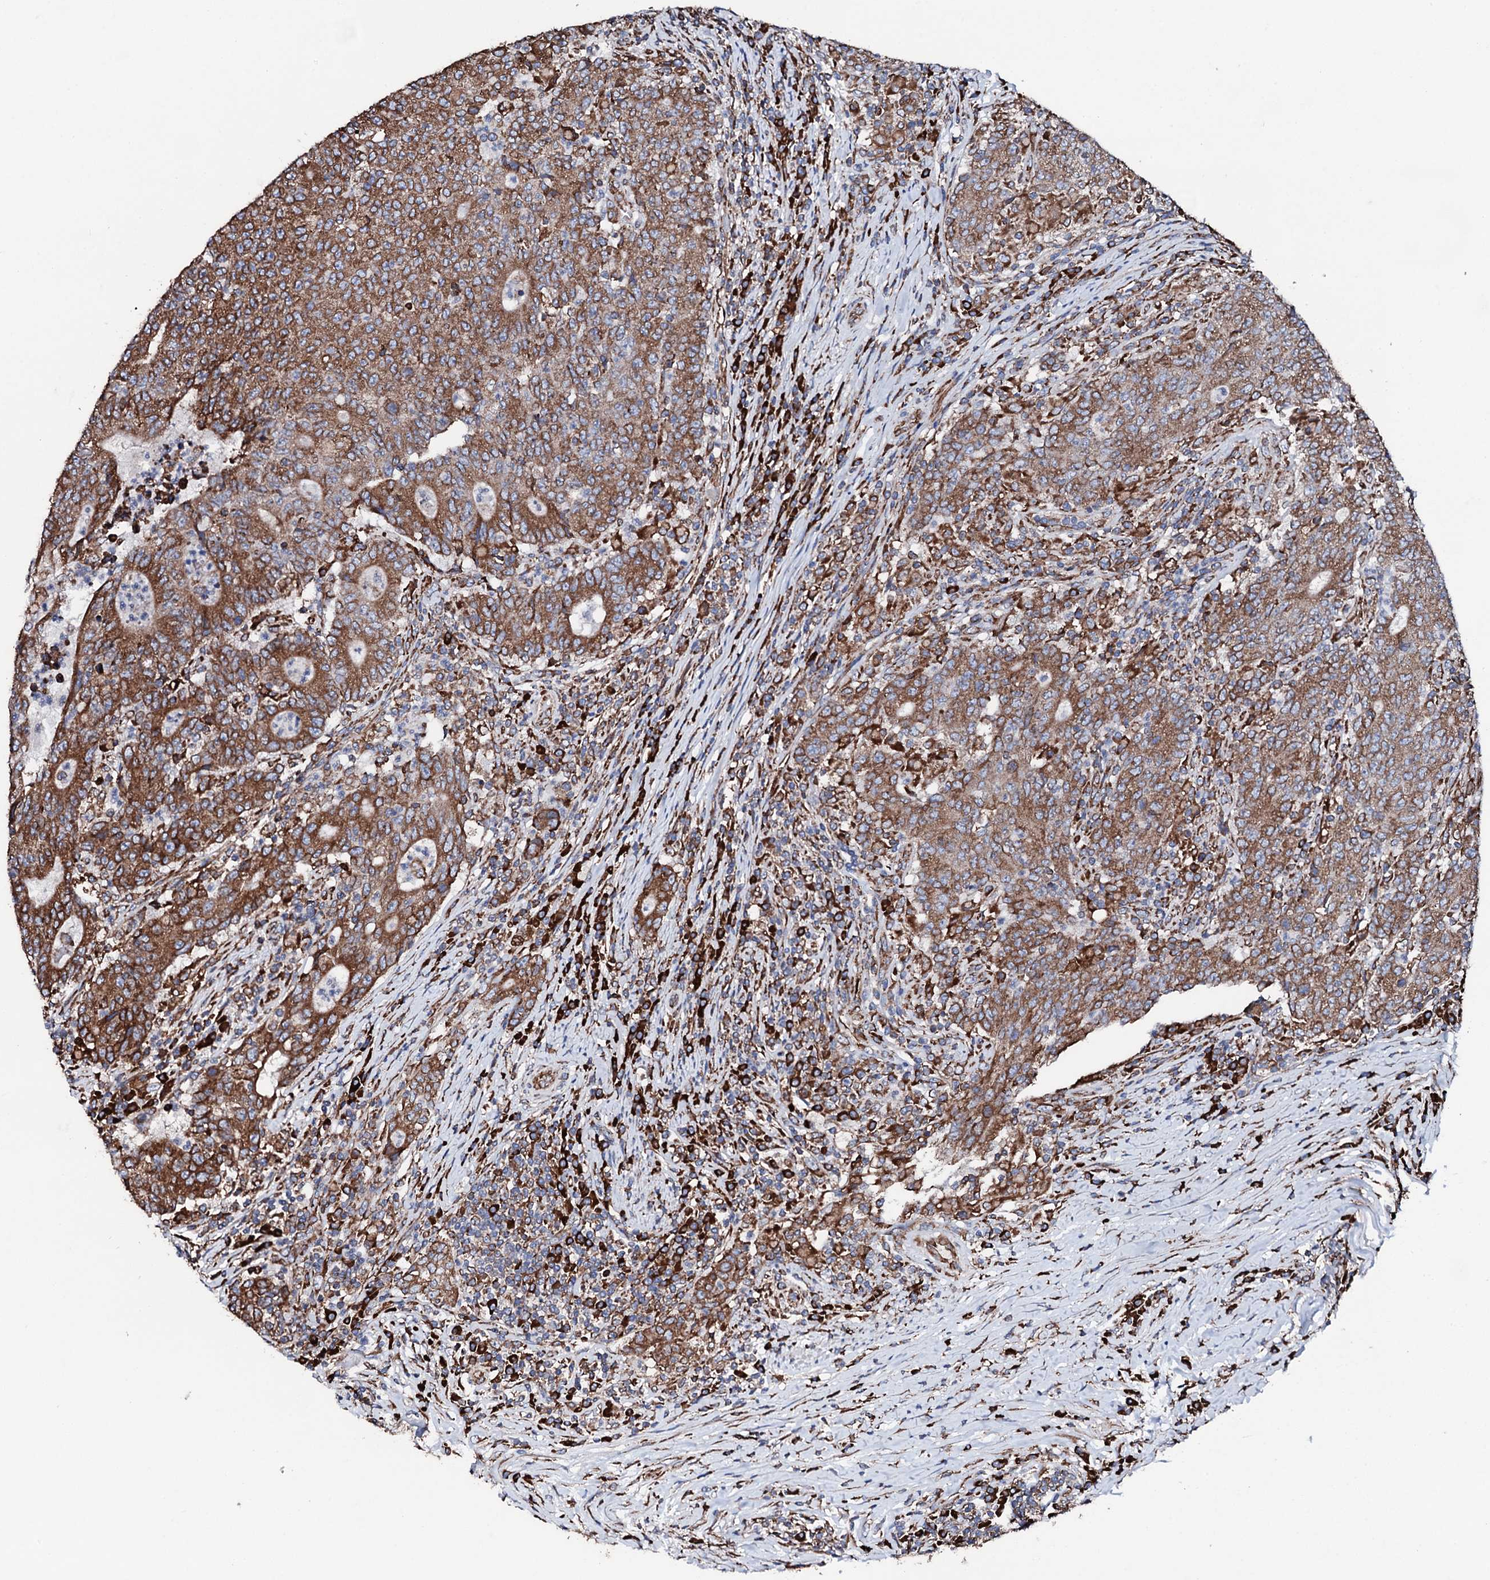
{"staining": {"intensity": "strong", "quantity": ">75%", "location": "cytoplasmic/membranous"}, "tissue": "colorectal cancer", "cell_type": "Tumor cells", "image_type": "cancer", "snomed": [{"axis": "morphology", "description": "Adenocarcinoma, NOS"}, {"axis": "topography", "description": "Colon"}], "caption": "The micrograph reveals staining of colorectal cancer, revealing strong cytoplasmic/membranous protein expression (brown color) within tumor cells. The staining was performed using DAB (3,3'-diaminobenzidine) to visualize the protein expression in brown, while the nuclei were stained in blue with hematoxylin (Magnification: 20x).", "gene": "AMDHD1", "patient": {"sex": "female", "age": 75}}